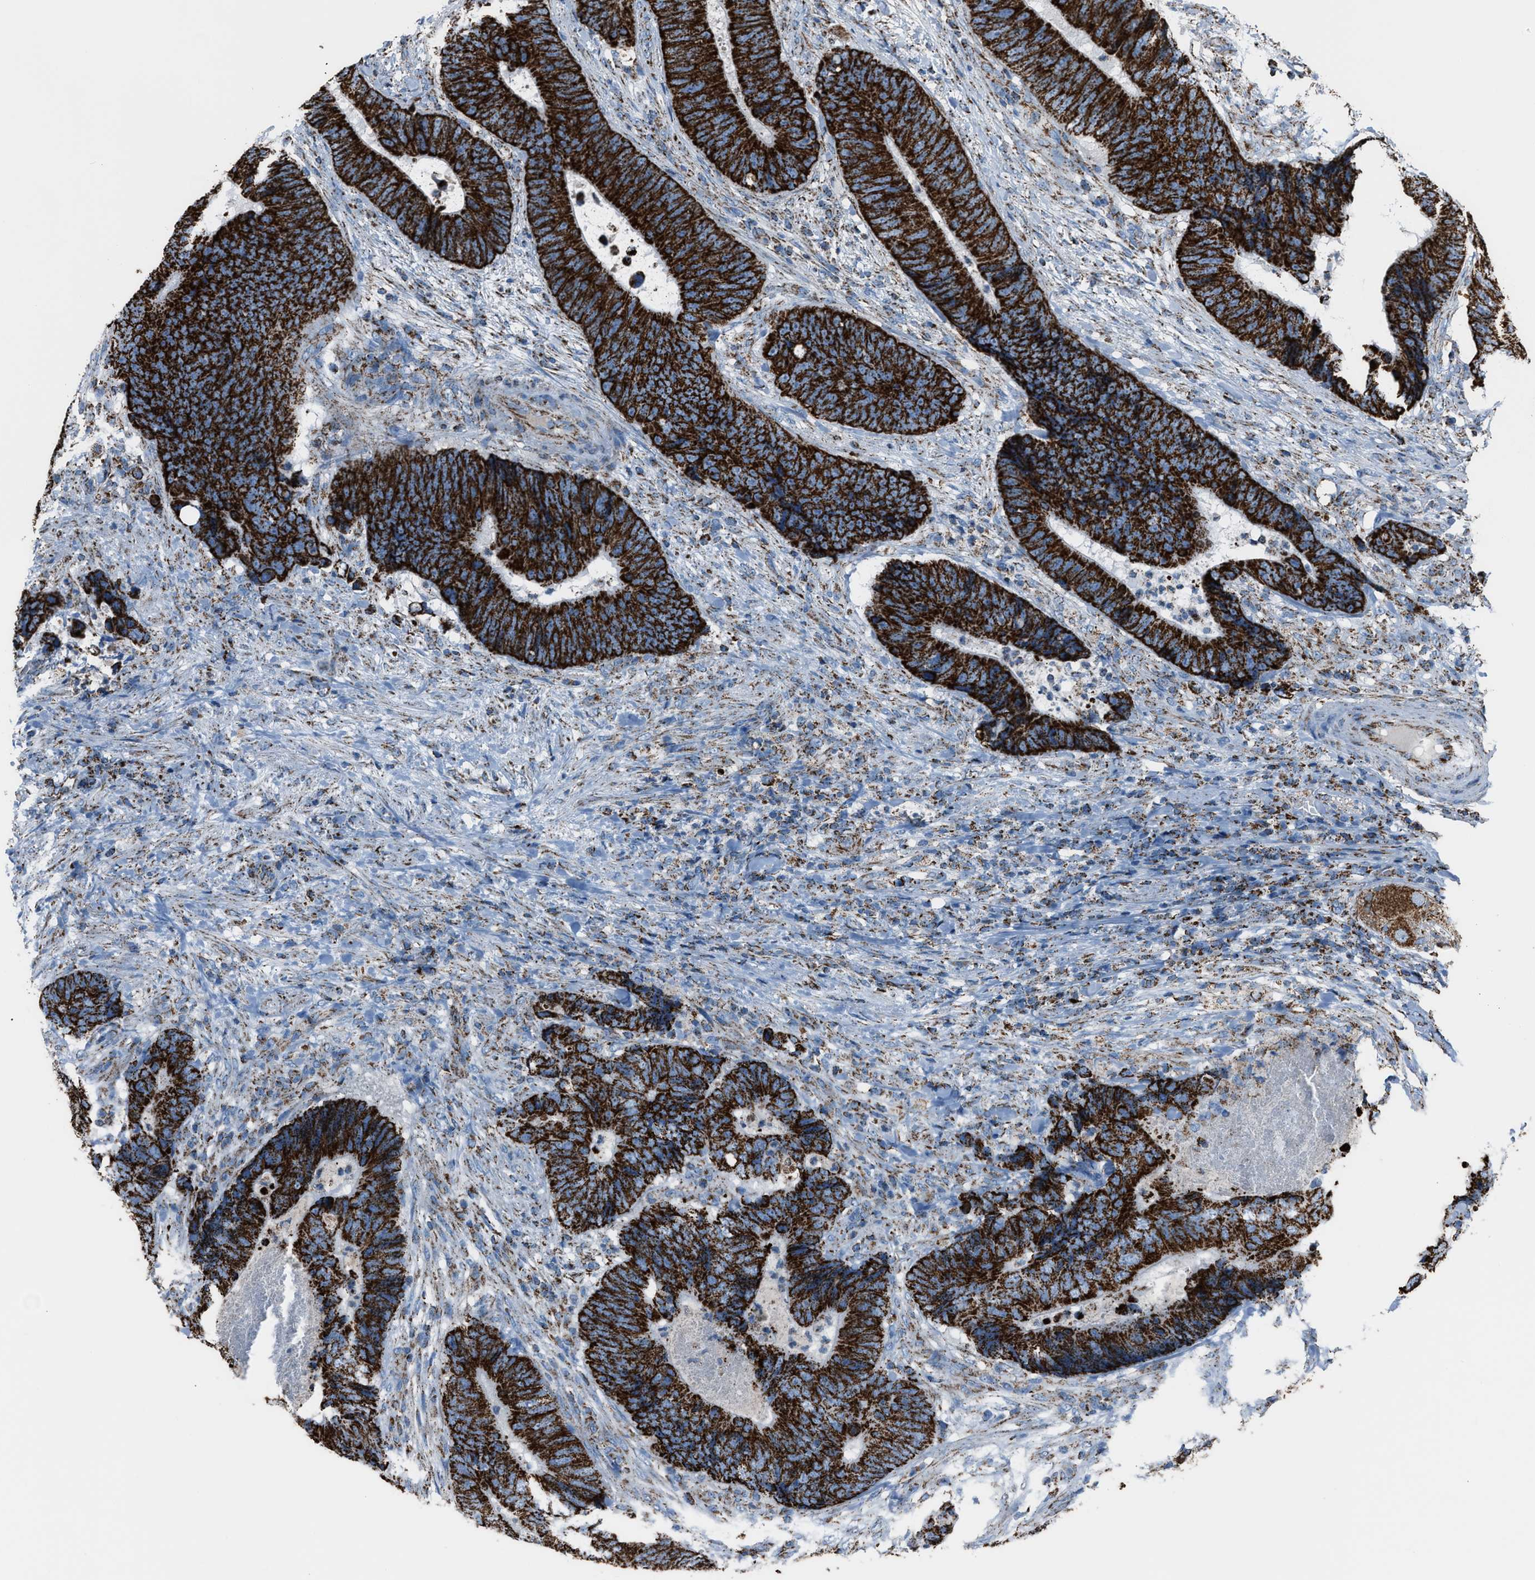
{"staining": {"intensity": "strong", "quantity": ">75%", "location": "cytoplasmic/membranous"}, "tissue": "colorectal cancer", "cell_type": "Tumor cells", "image_type": "cancer", "snomed": [{"axis": "morphology", "description": "Adenocarcinoma, NOS"}, {"axis": "topography", "description": "Colon"}], "caption": "Immunohistochemical staining of colorectal cancer (adenocarcinoma) exhibits strong cytoplasmic/membranous protein expression in approximately >75% of tumor cells.", "gene": "MDH2", "patient": {"sex": "male", "age": 56}}